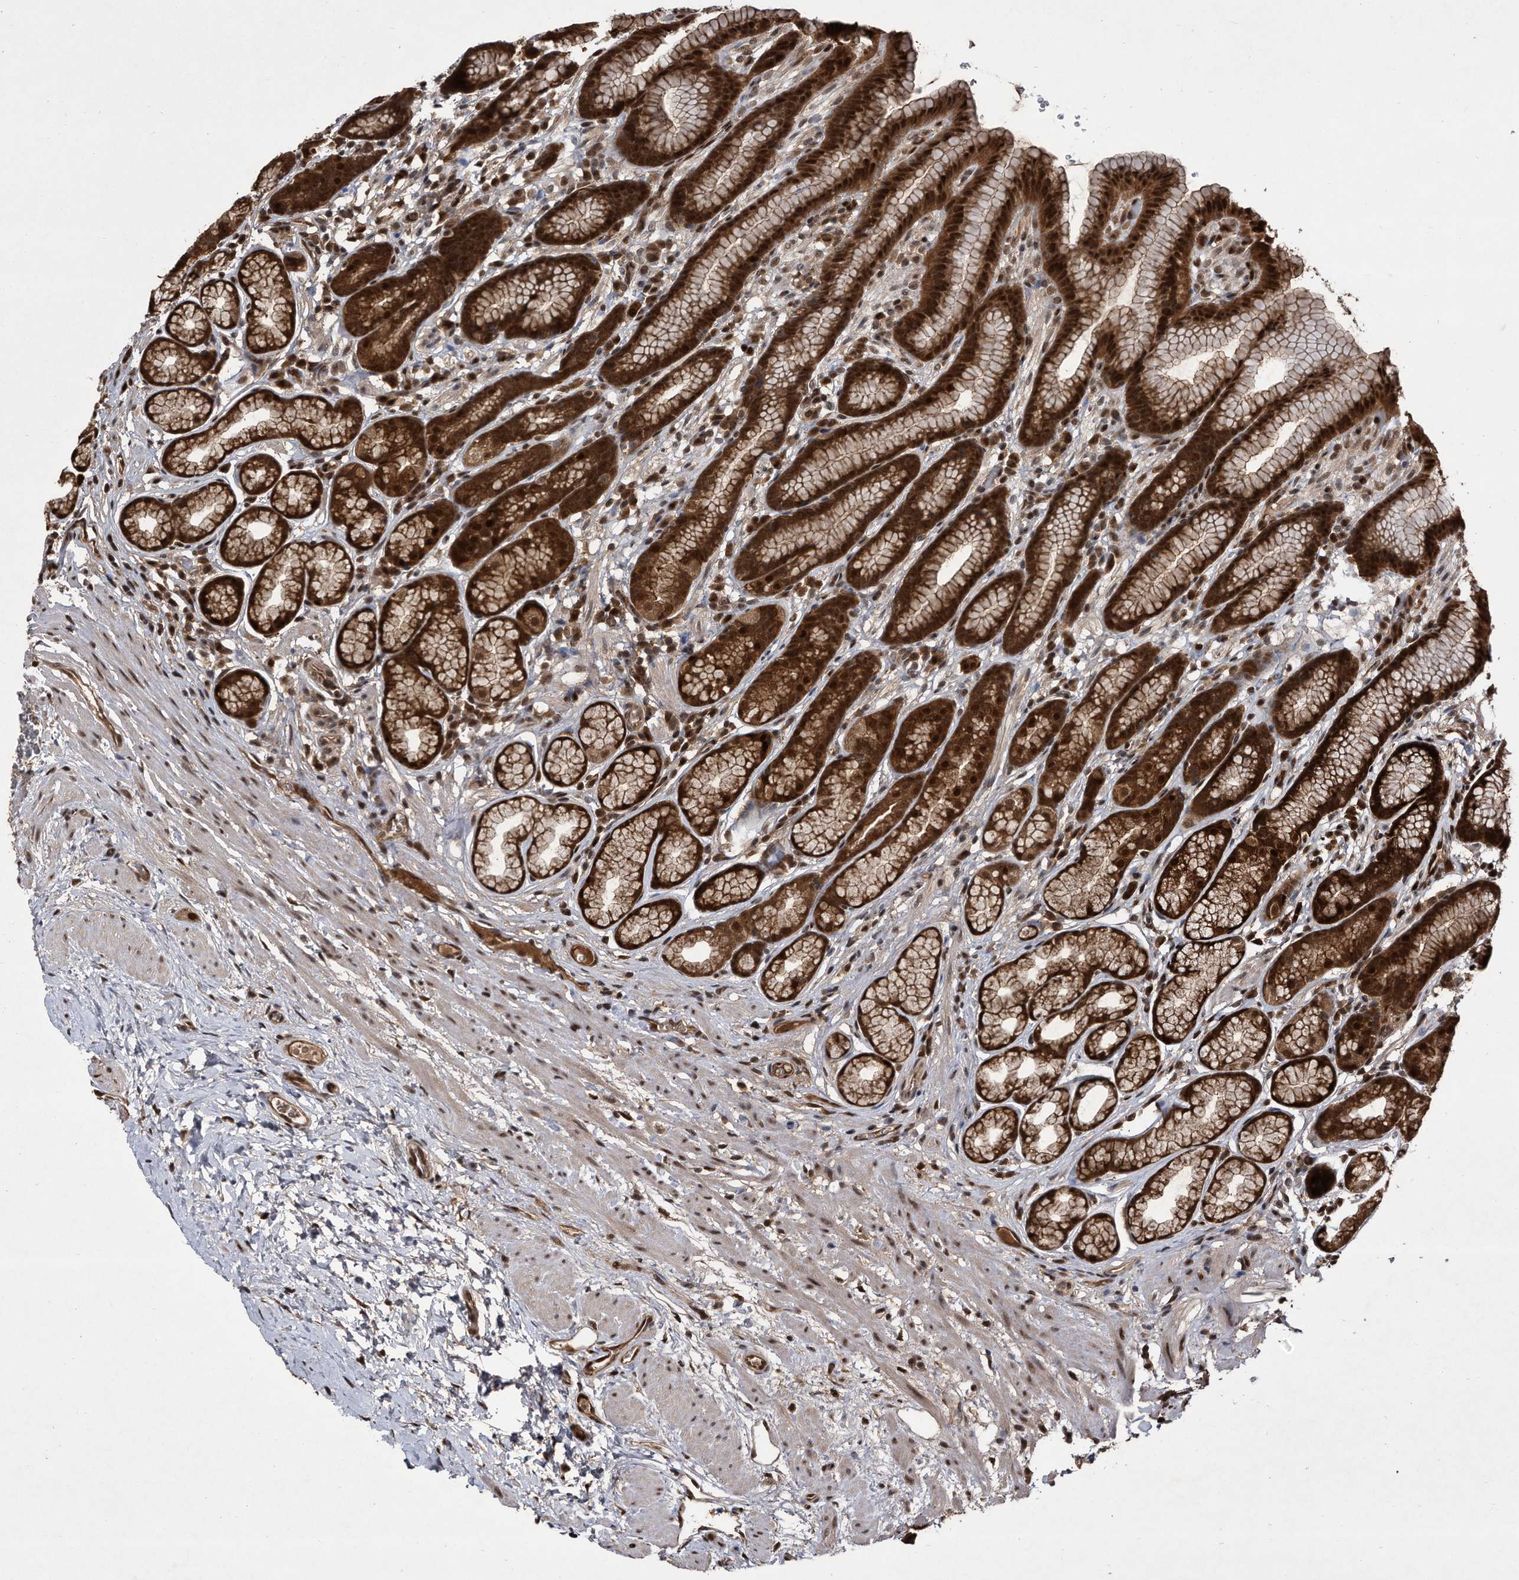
{"staining": {"intensity": "strong", "quantity": ">75%", "location": "cytoplasmic/membranous,nuclear"}, "tissue": "stomach", "cell_type": "Glandular cells", "image_type": "normal", "snomed": [{"axis": "morphology", "description": "Normal tissue, NOS"}, {"axis": "topography", "description": "Stomach"}], "caption": "This is an image of IHC staining of unremarkable stomach, which shows strong staining in the cytoplasmic/membranous,nuclear of glandular cells.", "gene": "RAD23B", "patient": {"sex": "male", "age": 42}}